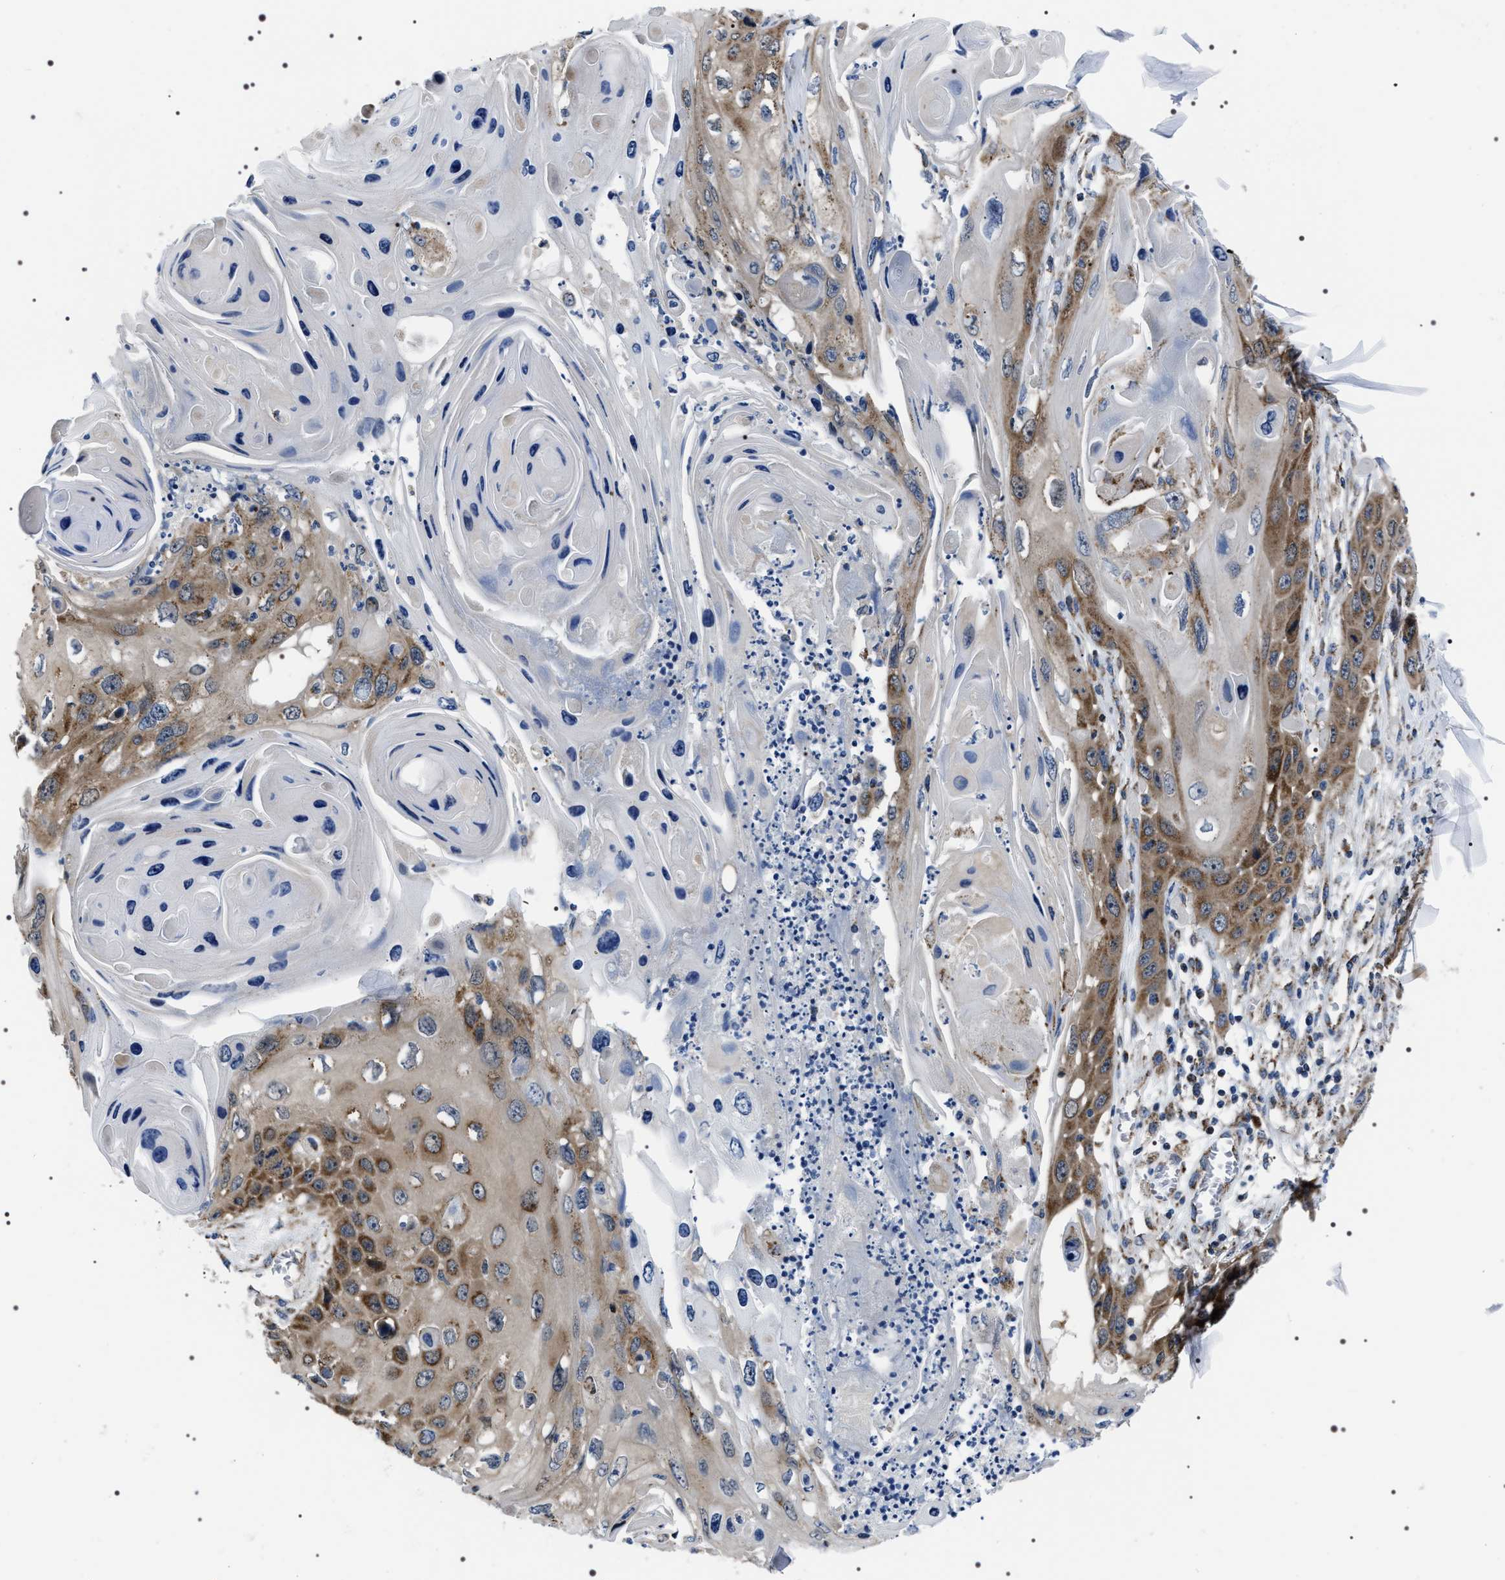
{"staining": {"intensity": "moderate", "quantity": ">75%", "location": "cytoplasmic/membranous"}, "tissue": "skin cancer", "cell_type": "Tumor cells", "image_type": "cancer", "snomed": [{"axis": "morphology", "description": "Squamous cell carcinoma, NOS"}, {"axis": "topography", "description": "Skin"}], "caption": "Human skin squamous cell carcinoma stained for a protein (brown) exhibits moderate cytoplasmic/membranous positive positivity in approximately >75% of tumor cells.", "gene": "NTMT1", "patient": {"sex": "male", "age": 55}}